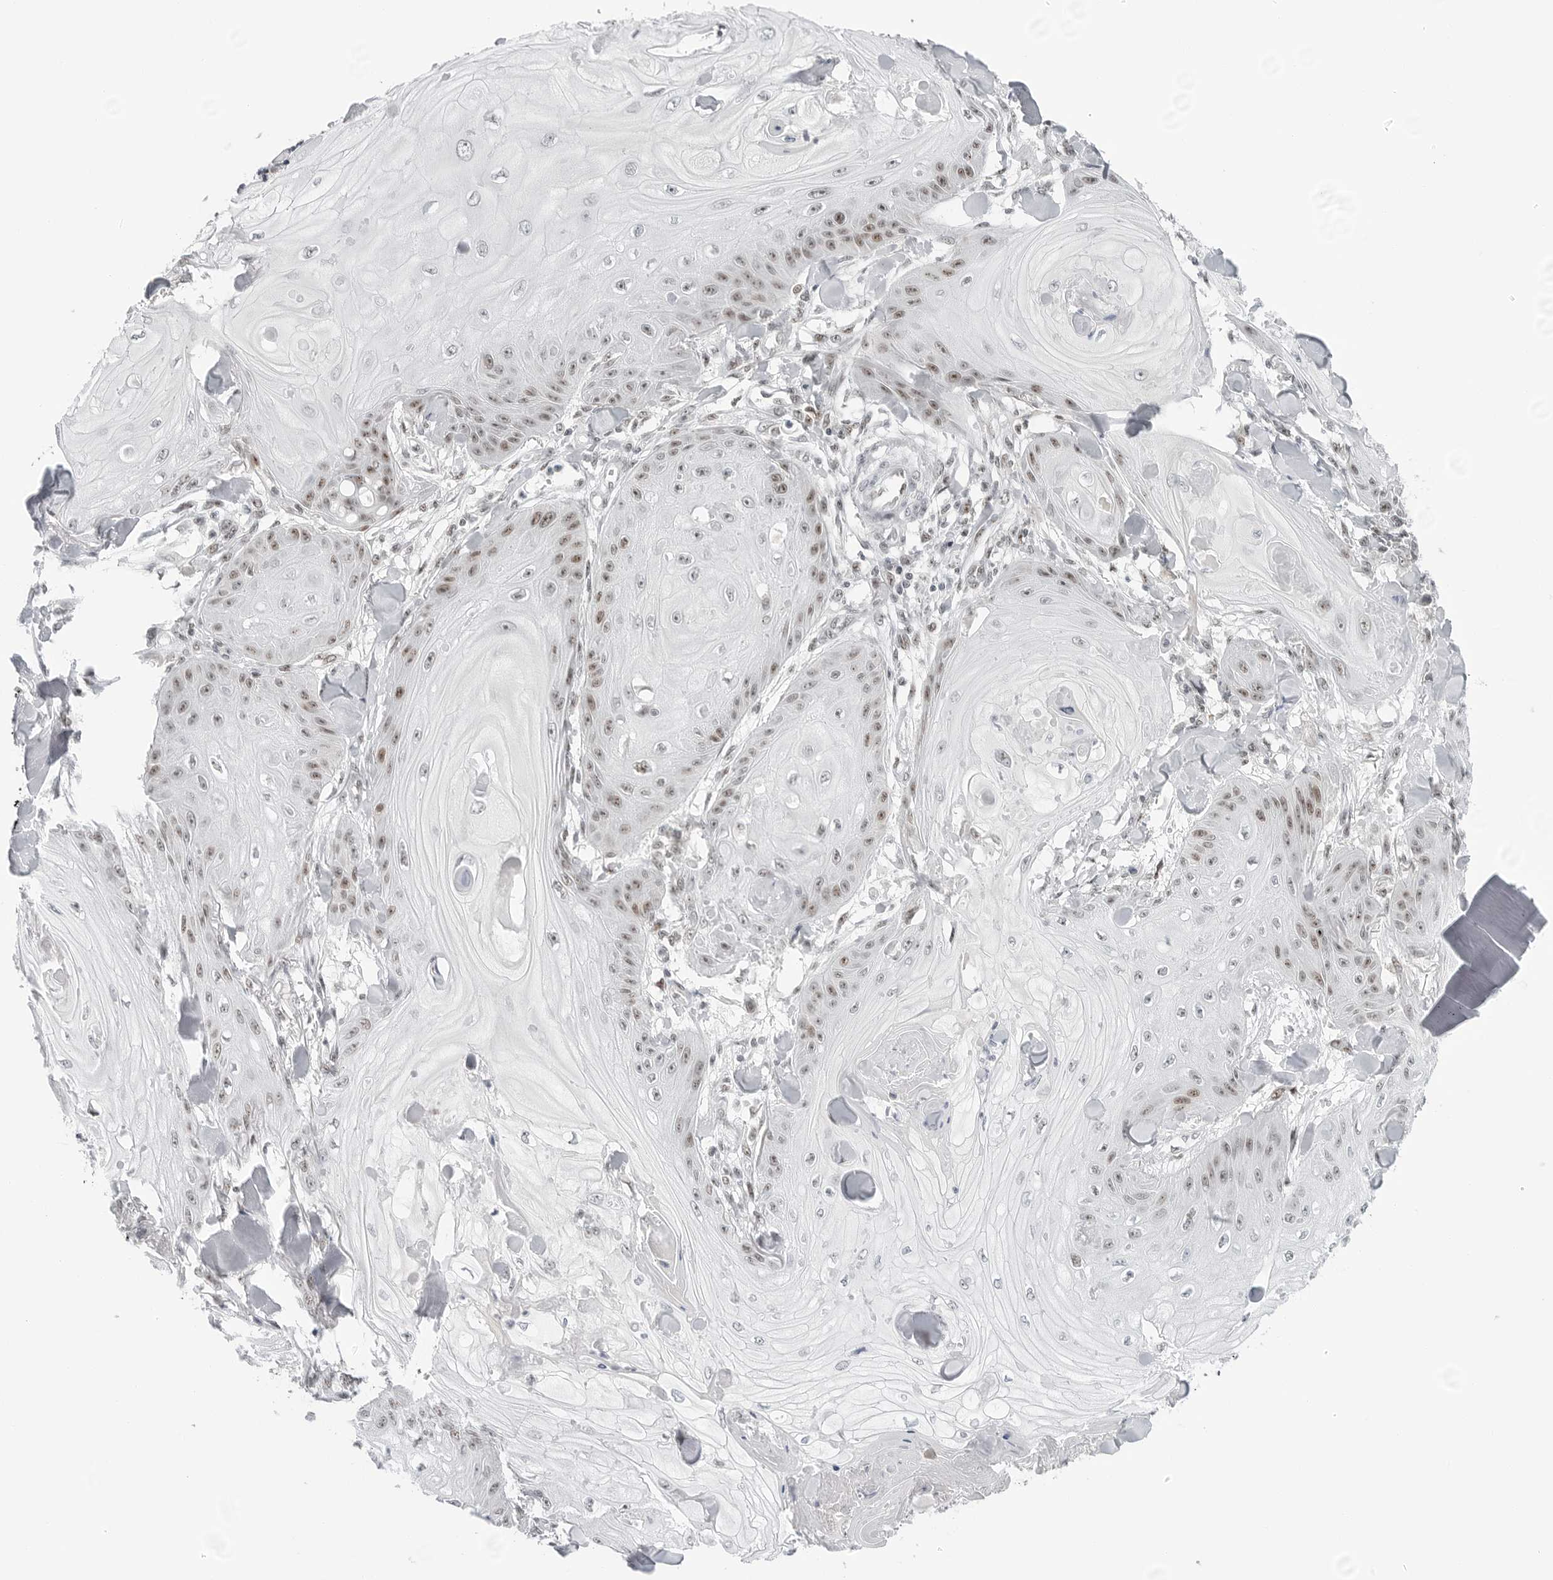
{"staining": {"intensity": "weak", "quantity": "25%-75%", "location": "nuclear"}, "tissue": "skin cancer", "cell_type": "Tumor cells", "image_type": "cancer", "snomed": [{"axis": "morphology", "description": "Squamous cell carcinoma, NOS"}, {"axis": "topography", "description": "Skin"}], "caption": "Weak nuclear positivity is seen in about 25%-75% of tumor cells in skin cancer (squamous cell carcinoma).", "gene": "WRAP53", "patient": {"sex": "male", "age": 74}}